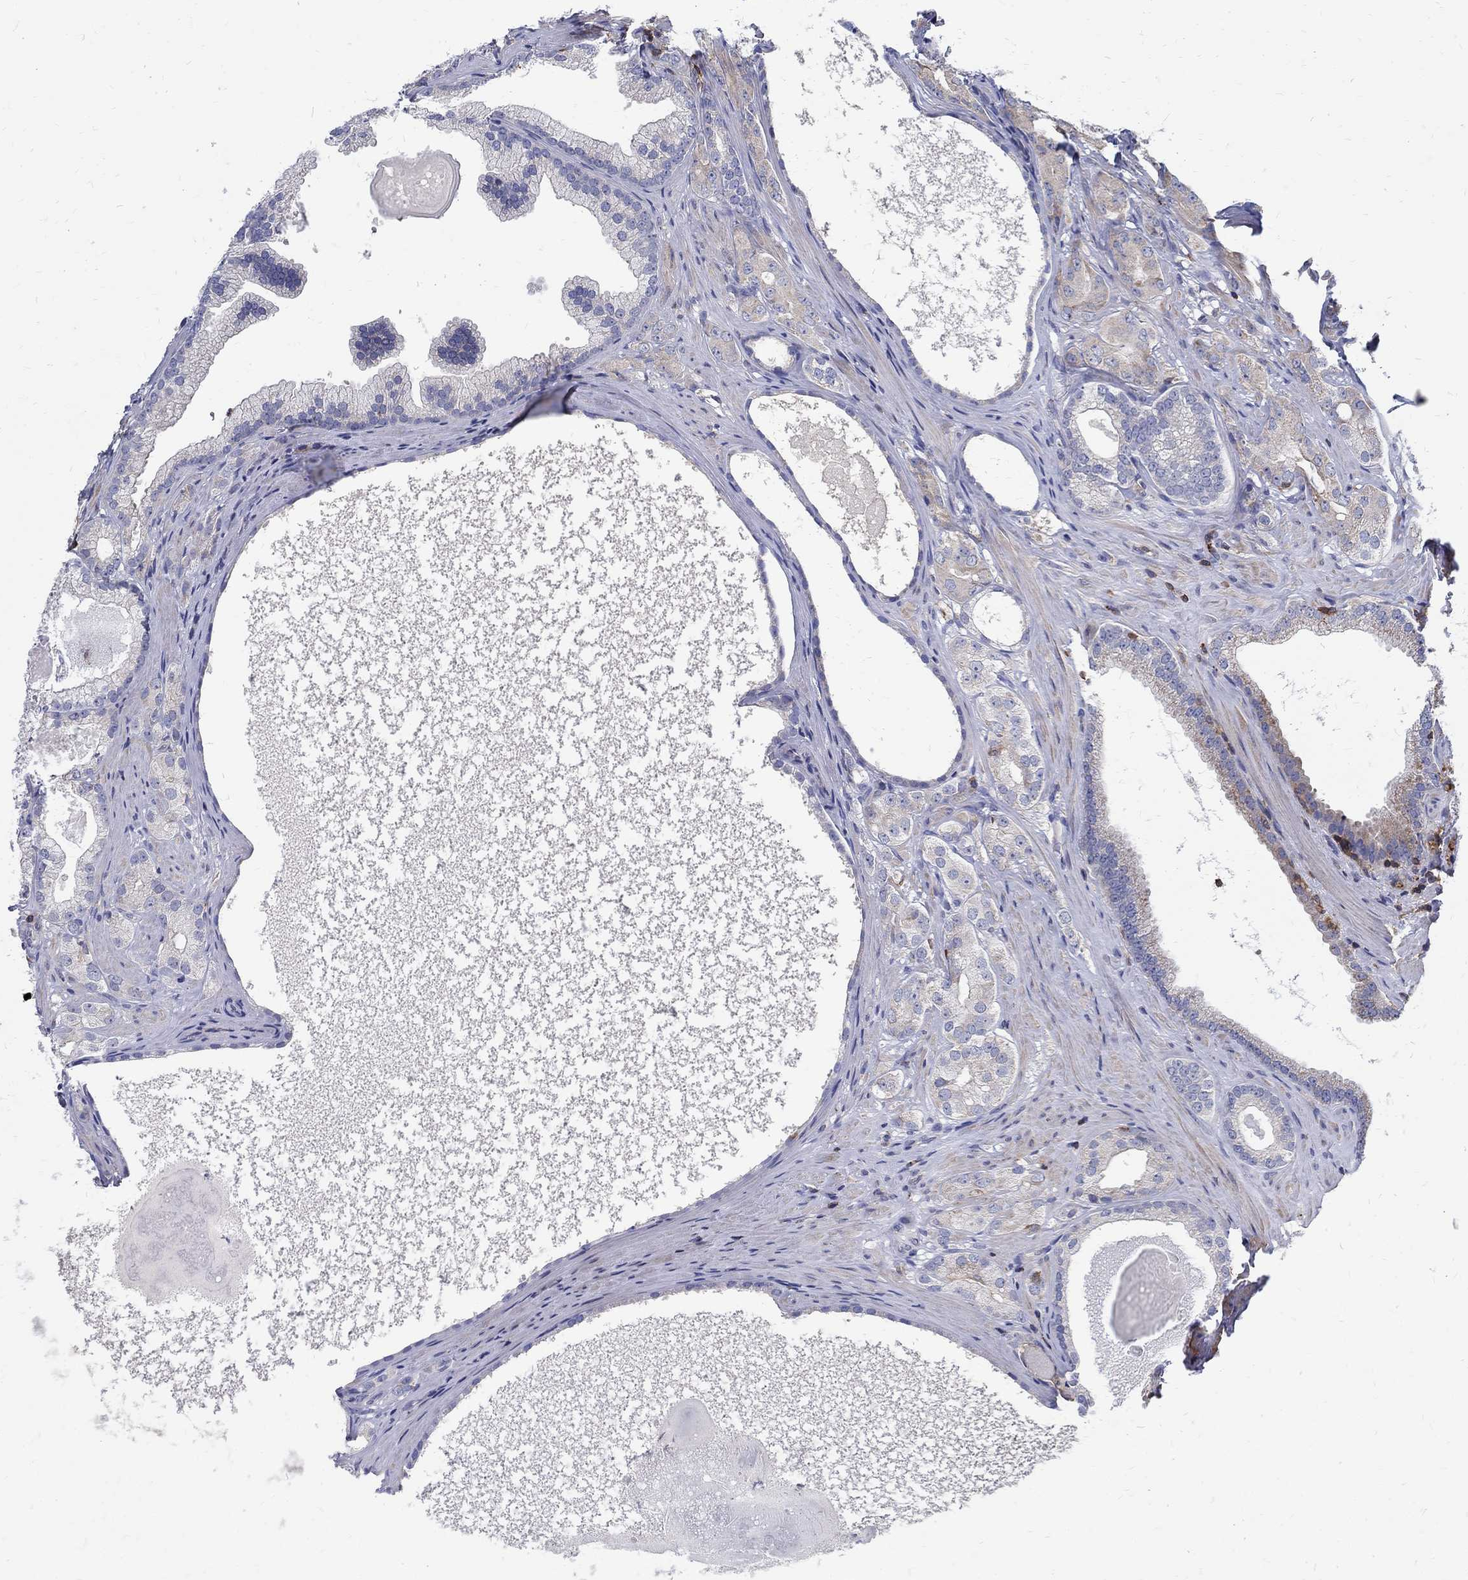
{"staining": {"intensity": "weak", "quantity": "<25%", "location": "cytoplasmic/membranous"}, "tissue": "prostate cancer", "cell_type": "Tumor cells", "image_type": "cancer", "snomed": [{"axis": "morphology", "description": "Adenocarcinoma, High grade"}, {"axis": "topography", "description": "Prostate and seminal vesicle, NOS"}], "caption": "The photomicrograph displays no staining of tumor cells in adenocarcinoma (high-grade) (prostate).", "gene": "AGAP2", "patient": {"sex": "male", "age": 62}}